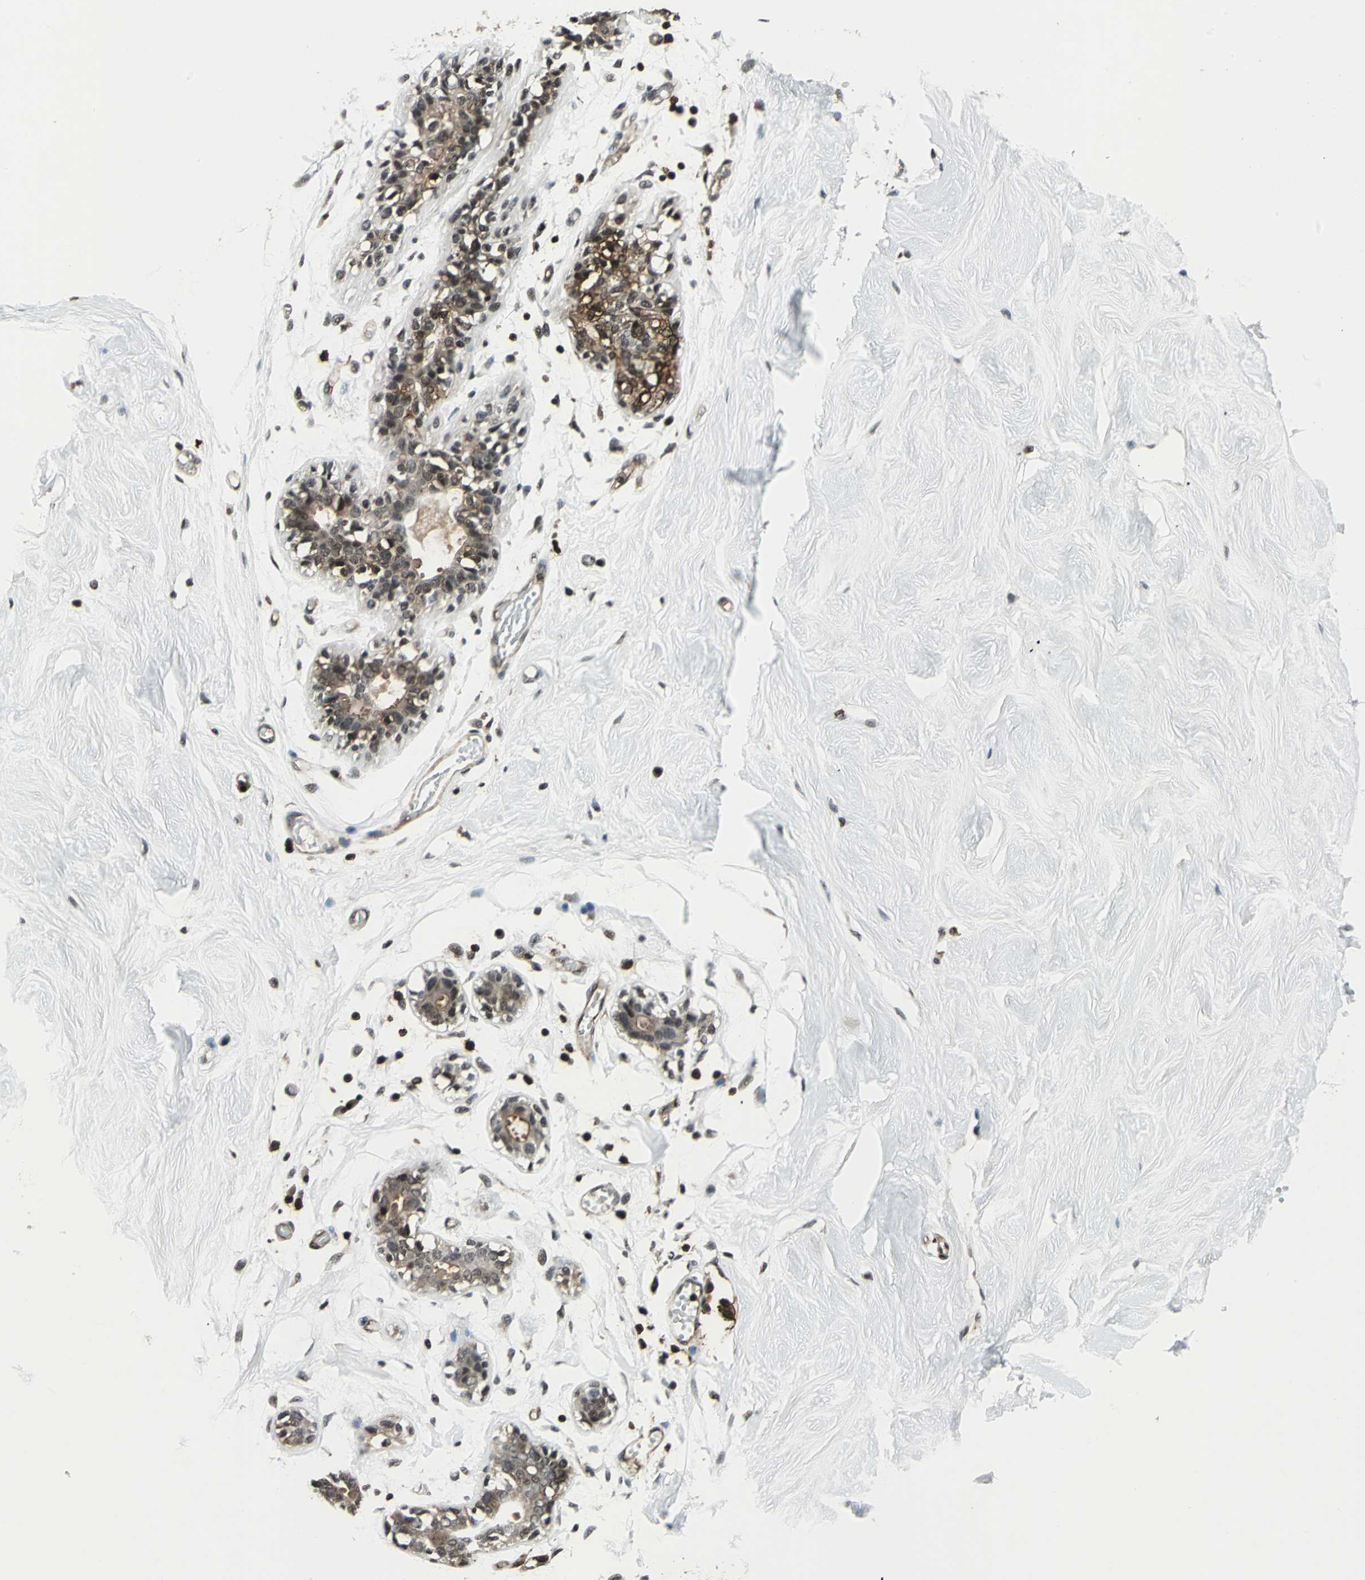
{"staining": {"intensity": "negative", "quantity": "none", "location": "none"}, "tissue": "breast", "cell_type": "Adipocytes", "image_type": "normal", "snomed": [{"axis": "morphology", "description": "Normal tissue, NOS"}, {"axis": "topography", "description": "Breast"}, {"axis": "topography", "description": "Soft tissue"}], "caption": "There is no significant positivity in adipocytes of breast. The staining is performed using DAB brown chromogen with nuclei counter-stained in using hematoxylin.", "gene": "NR2C2", "patient": {"sex": "female", "age": 25}}